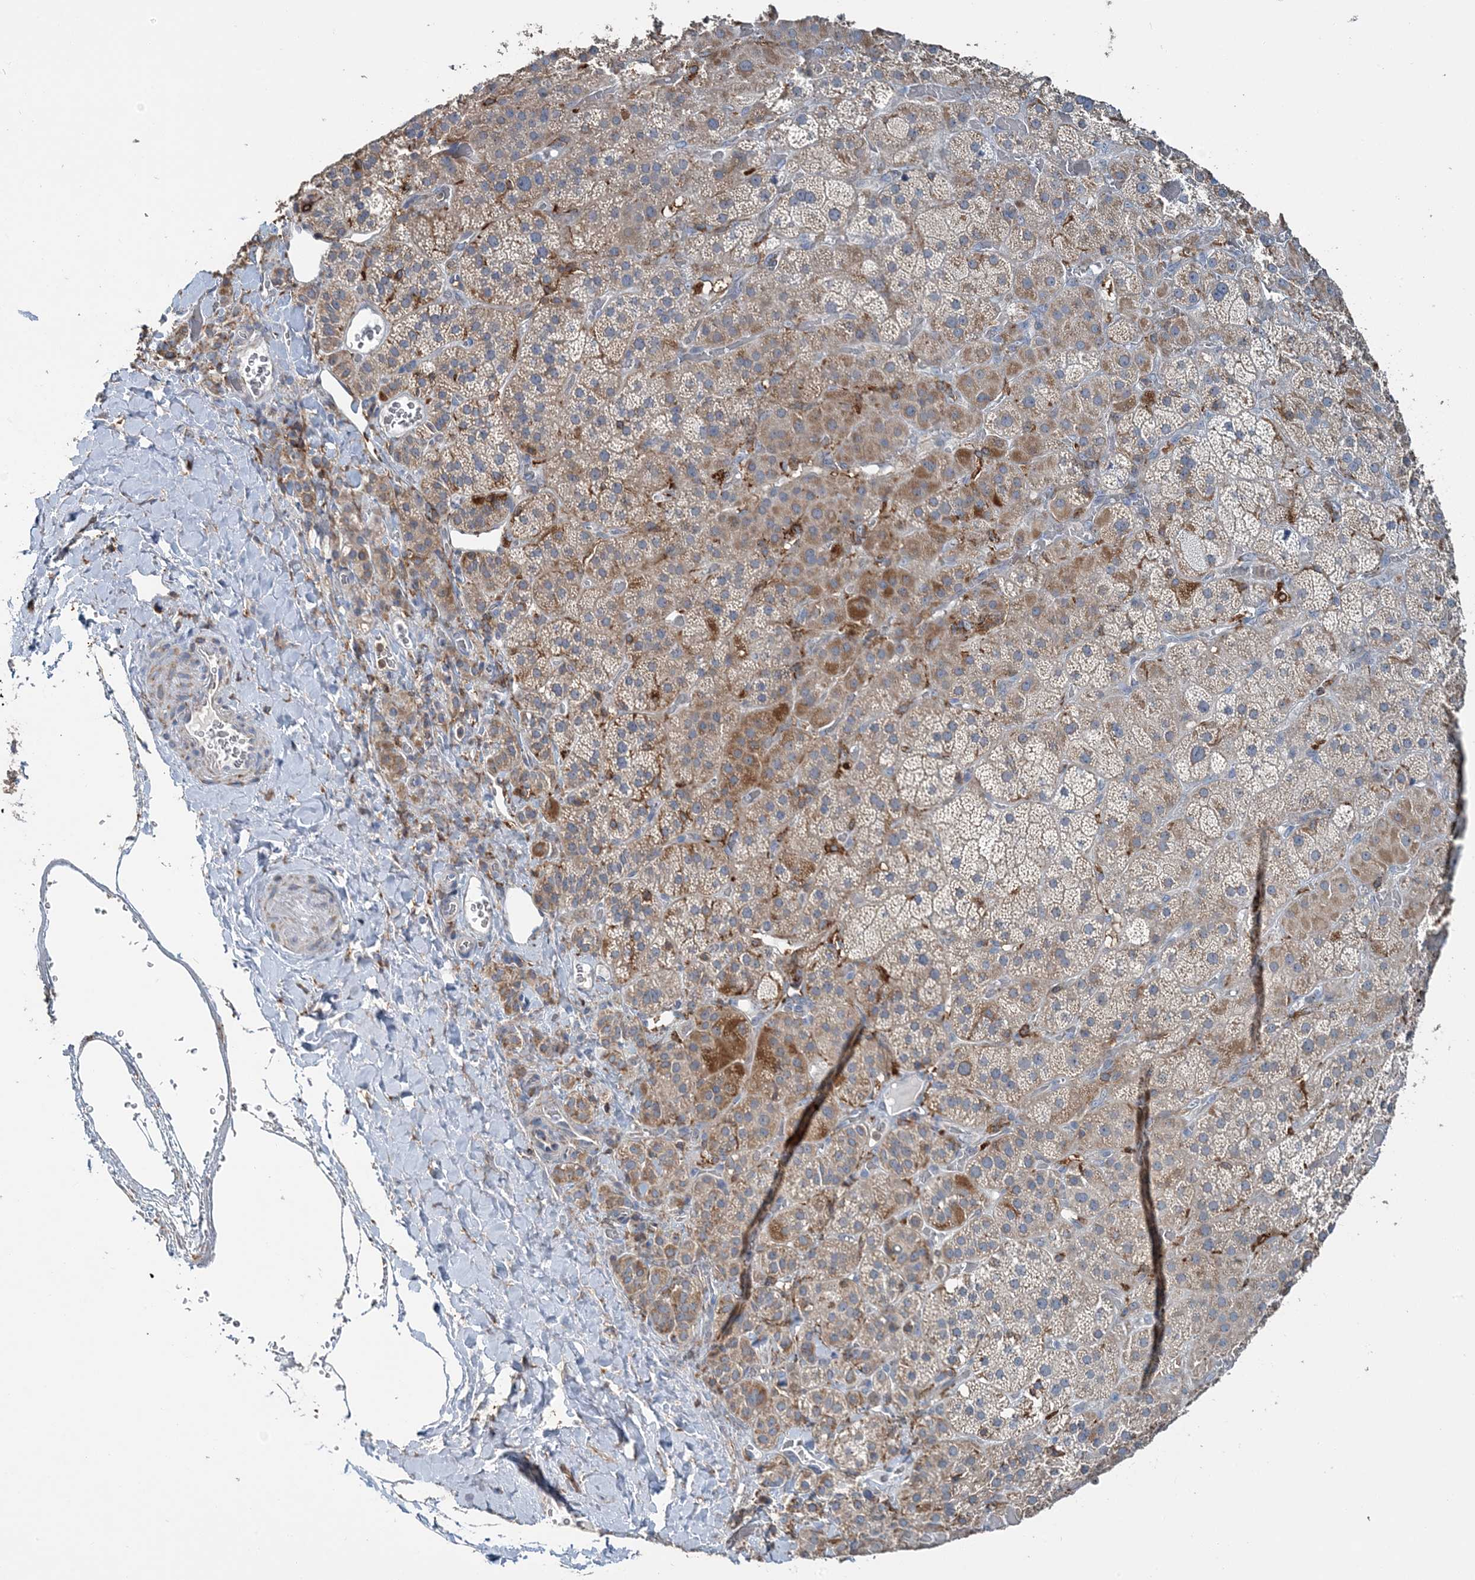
{"staining": {"intensity": "moderate", "quantity": ">75%", "location": "cytoplasmic/membranous"}, "tissue": "adrenal gland", "cell_type": "Glandular cells", "image_type": "normal", "snomed": [{"axis": "morphology", "description": "Normal tissue, NOS"}, {"axis": "topography", "description": "Adrenal gland"}], "caption": "Protein expression by immunohistochemistry (IHC) demonstrates moderate cytoplasmic/membranous positivity in about >75% of glandular cells in normal adrenal gland.", "gene": "TMLHE", "patient": {"sex": "male", "age": 57}}